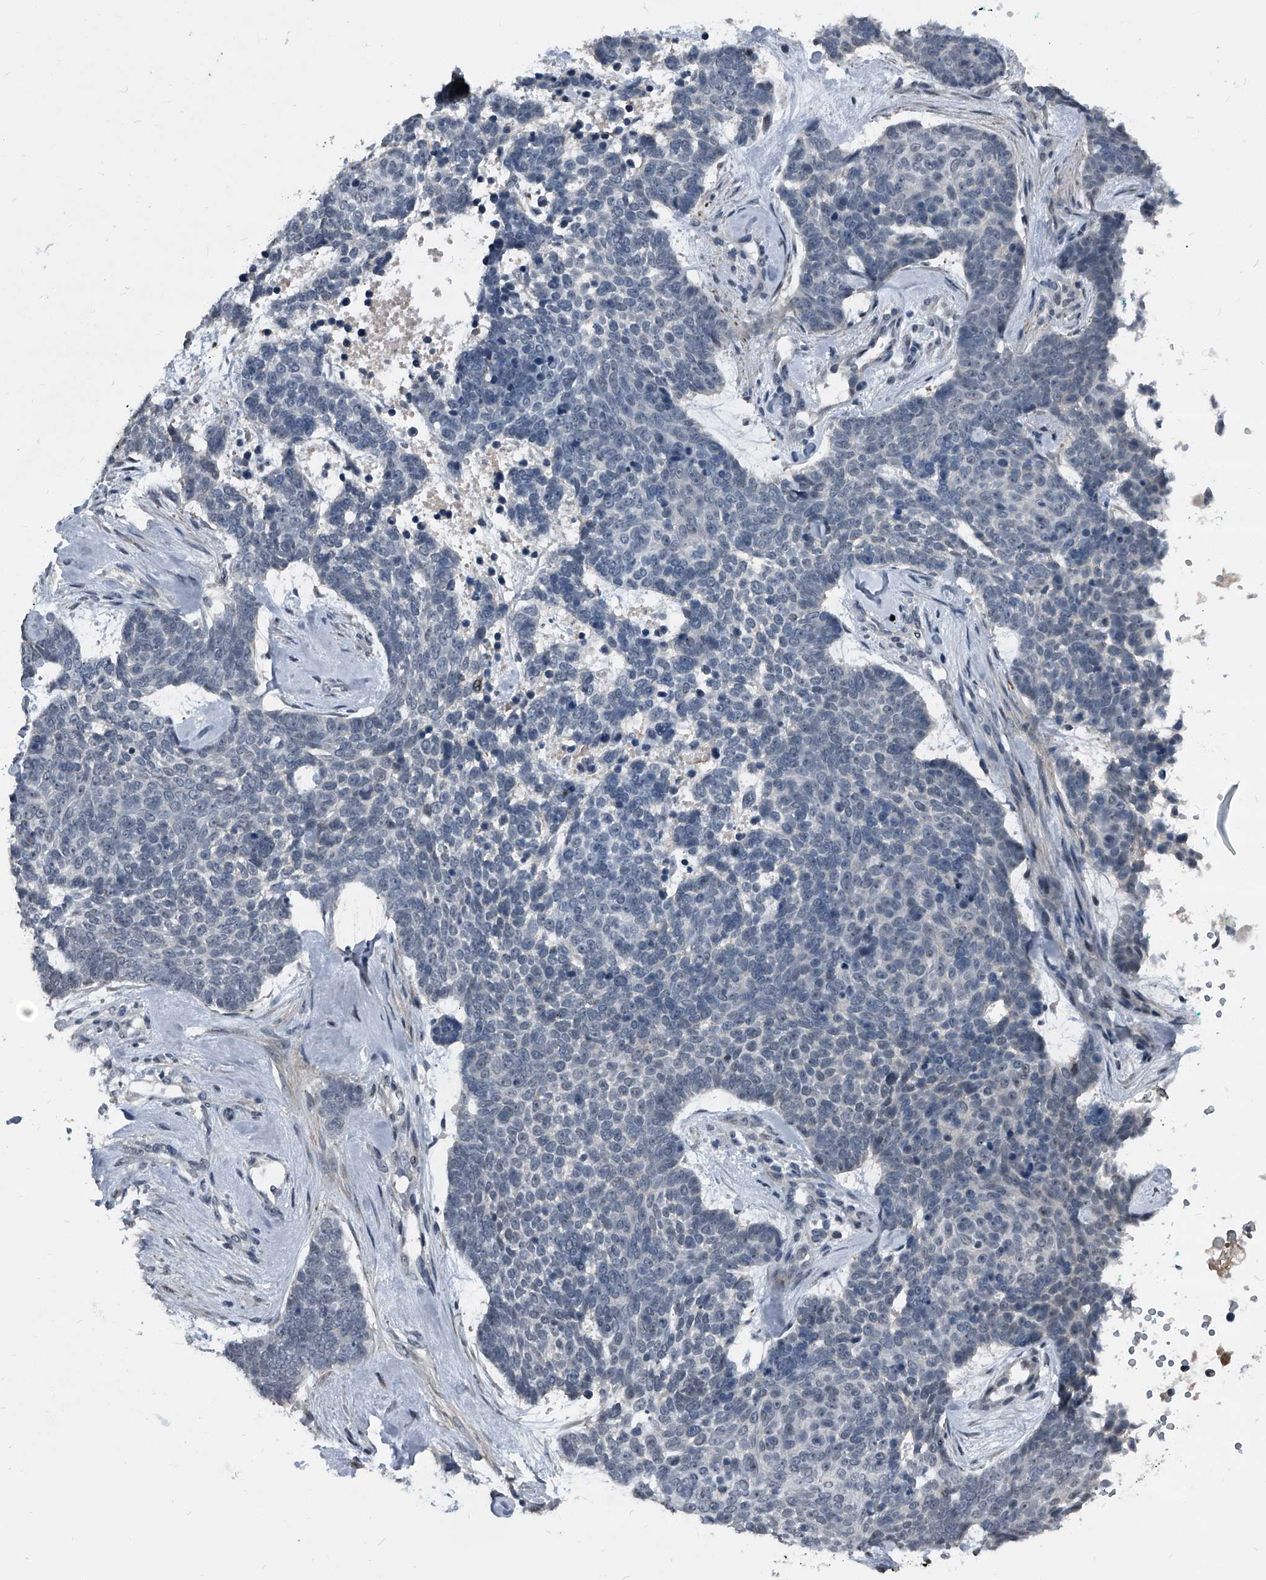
{"staining": {"intensity": "negative", "quantity": "none", "location": "none"}, "tissue": "skin cancer", "cell_type": "Tumor cells", "image_type": "cancer", "snomed": [{"axis": "morphology", "description": "Basal cell carcinoma"}, {"axis": "topography", "description": "Skin"}], "caption": "Human skin cancer stained for a protein using immunohistochemistry shows no expression in tumor cells.", "gene": "MEN1", "patient": {"sex": "female", "age": 81}}